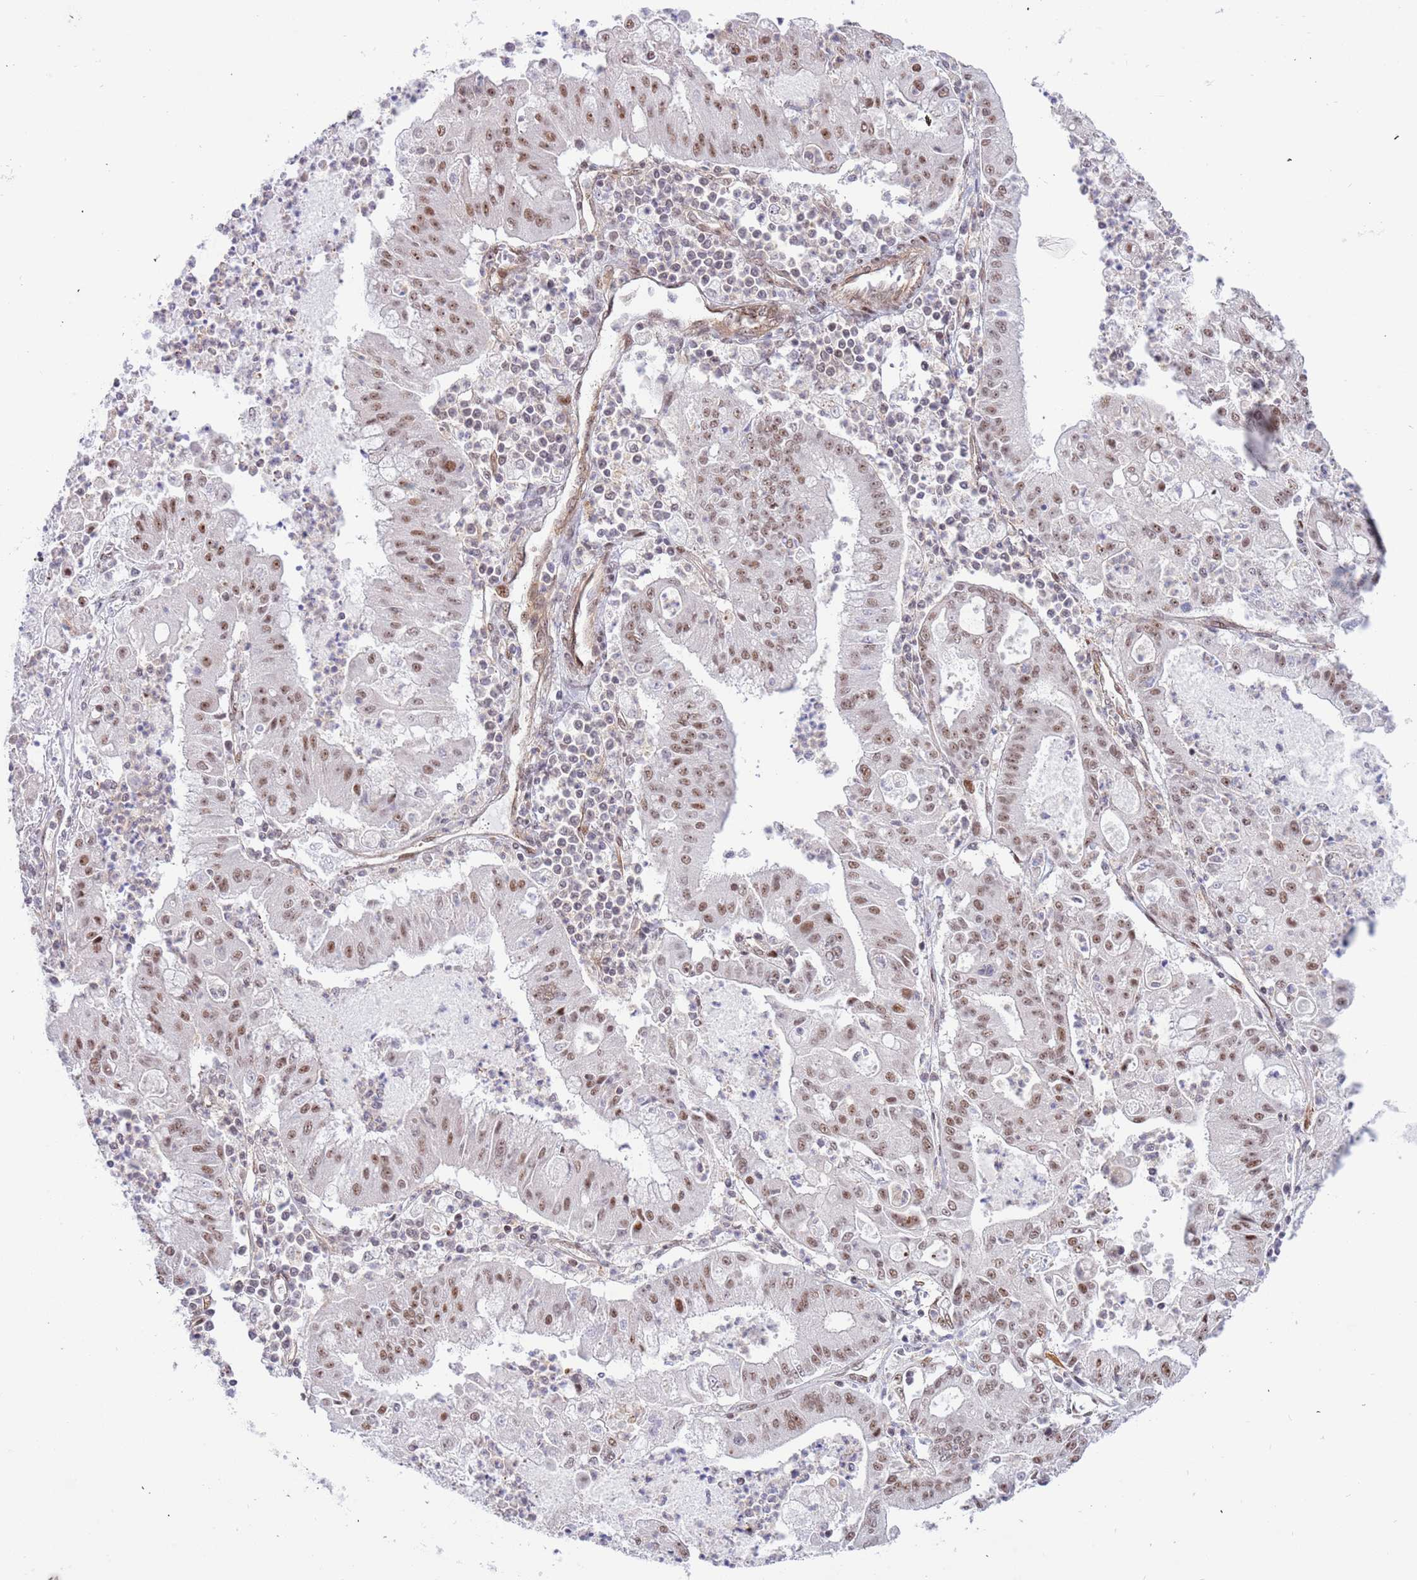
{"staining": {"intensity": "moderate", "quantity": ">75%", "location": "nuclear"}, "tissue": "ovarian cancer", "cell_type": "Tumor cells", "image_type": "cancer", "snomed": [{"axis": "morphology", "description": "Cystadenocarcinoma, mucinous, NOS"}, {"axis": "topography", "description": "Ovary"}], "caption": "Human ovarian mucinous cystadenocarcinoma stained for a protein (brown) demonstrates moderate nuclear positive staining in about >75% of tumor cells.", "gene": "LRMDA", "patient": {"sex": "female", "age": 70}}